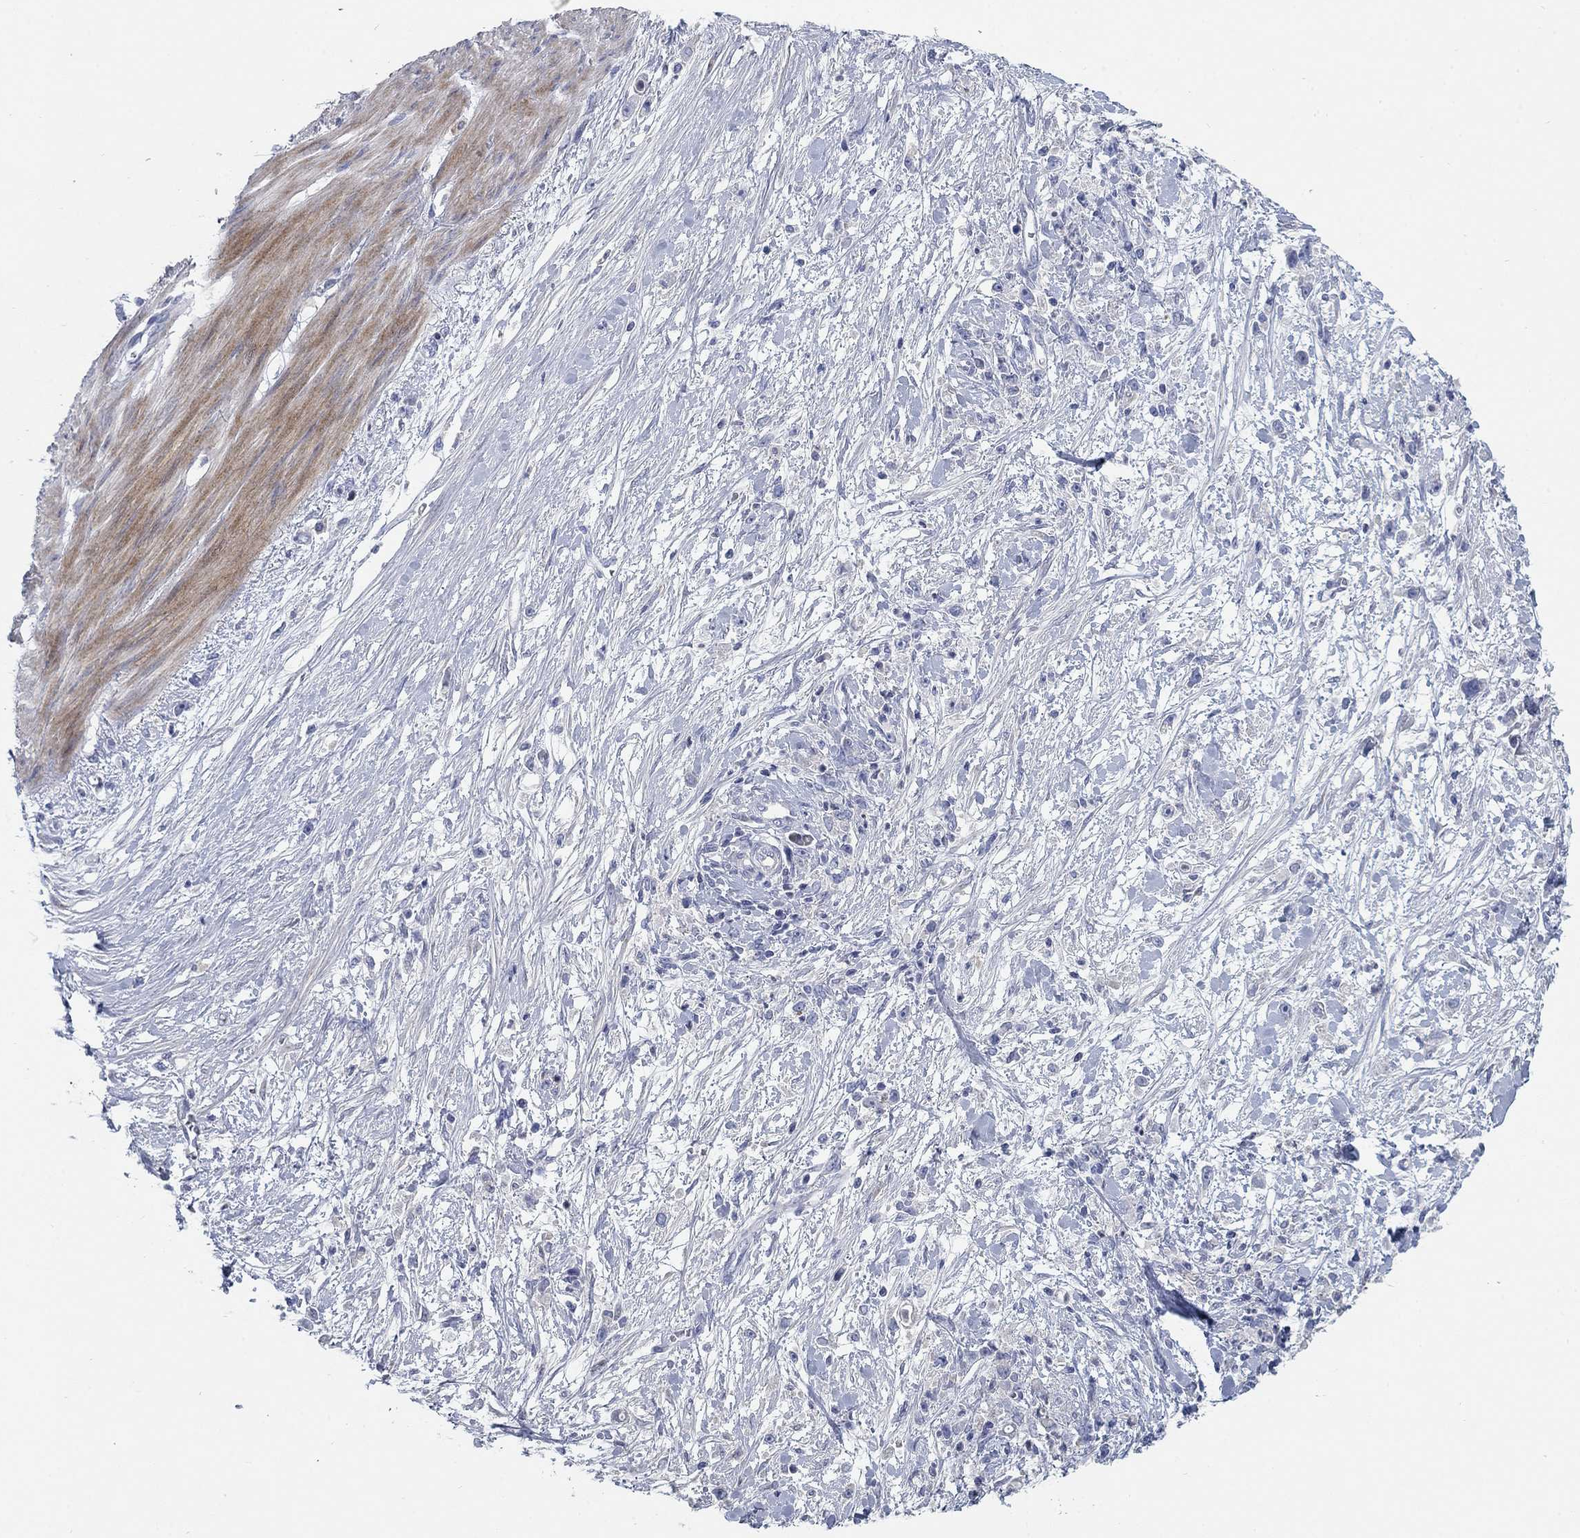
{"staining": {"intensity": "negative", "quantity": "none", "location": "none"}, "tissue": "stomach cancer", "cell_type": "Tumor cells", "image_type": "cancer", "snomed": [{"axis": "morphology", "description": "Adenocarcinoma, NOS"}, {"axis": "topography", "description": "Stomach"}], "caption": "Immunohistochemical staining of stomach adenocarcinoma shows no significant staining in tumor cells. The staining was performed using DAB to visualize the protein expression in brown, while the nuclei were stained in blue with hematoxylin (Magnification: 20x).", "gene": "TMEM249", "patient": {"sex": "female", "age": 59}}